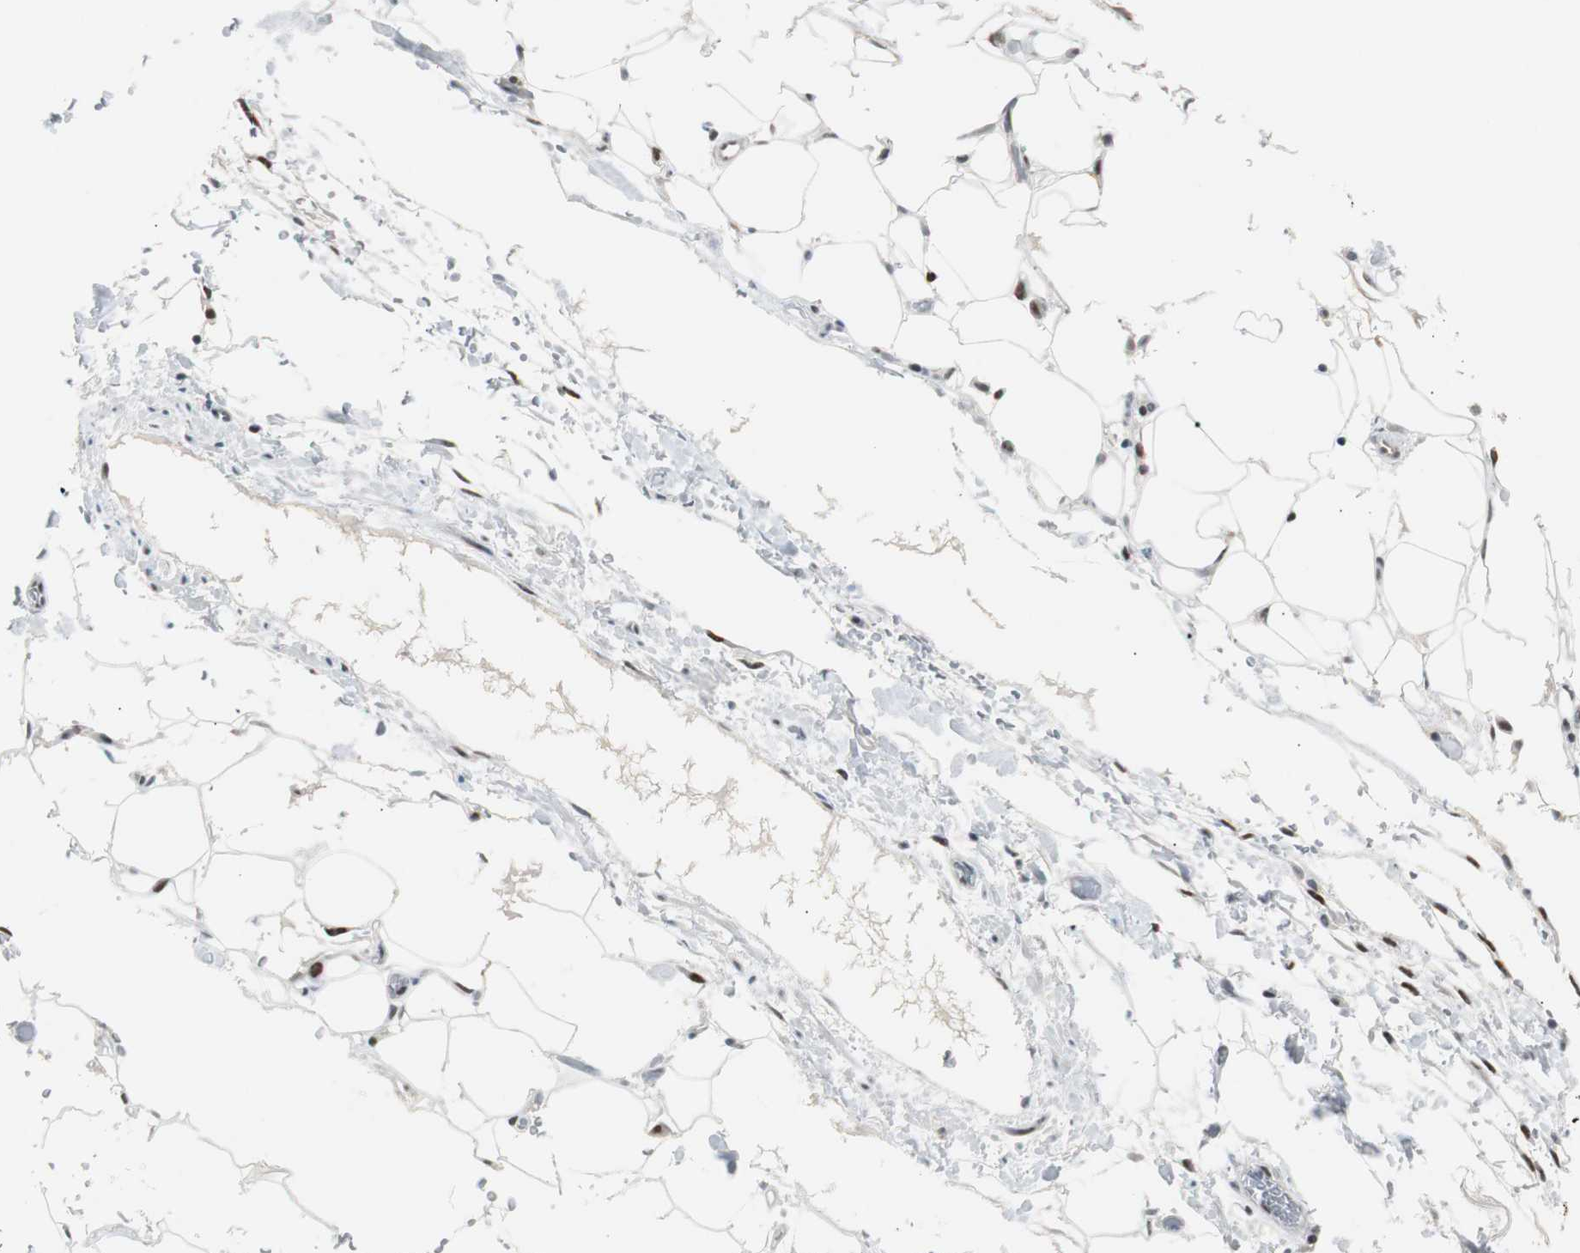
{"staining": {"intensity": "moderate", "quantity": "<25%", "location": "nuclear"}, "tissue": "stomach cancer", "cell_type": "Tumor cells", "image_type": "cancer", "snomed": [{"axis": "morphology", "description": "Adenocarcinoma, NOS"}, {"axis": "topography", "description": "Stomach, lower"}], "caption": "This histopathology image displays immunohistochemistry staining of human stomach cancer (adenocarcinoma), with low moderate nuclear expression in about <25% of tumor cells.", "gene": "RAD1", "patient": {"sex": "male", "age": 84}}